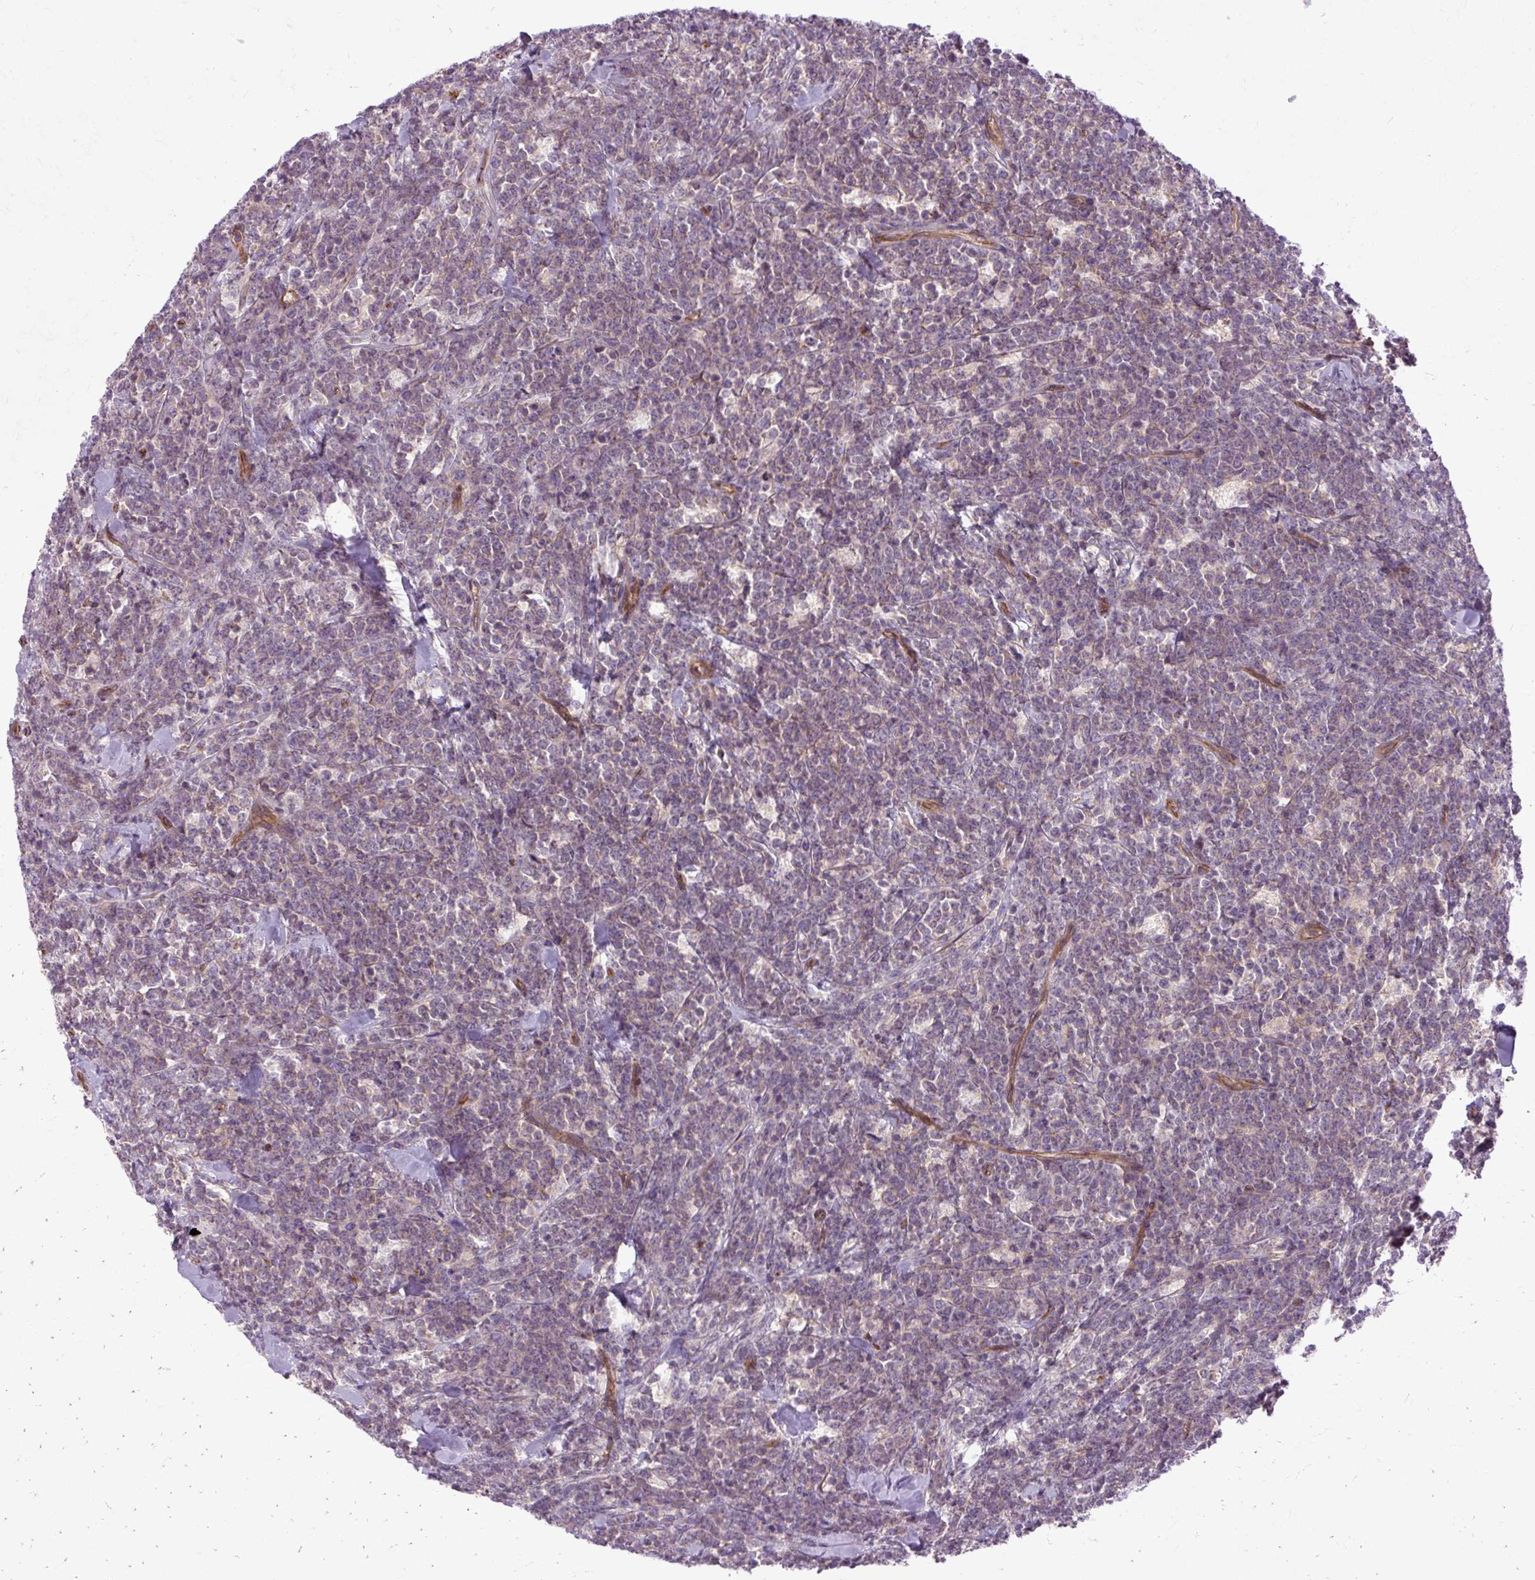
{"staining": {"intensity": "negative", "quantity": "none", "location": "none"}, "tissue": "lymphoma", "cell_type": "Tumor cells", "image_type": "cancer", "snomed": [{"axis": "morphology", "description": "Malignant lymphoma, non-Hodgkin's type, High grade"}, {"axis": "topography", "description": "Small intestine"}, {"axis": "topography", "description": "Colon"}], "caption": "Immunohistochemistry (IHC) micrograph of neoplastic tissue: lymphoma stained with DAB demonstrates no significant protein staining in tumor cells.", "gene": "CCDC93", "patient": {"sex": "male", "age": 8}}